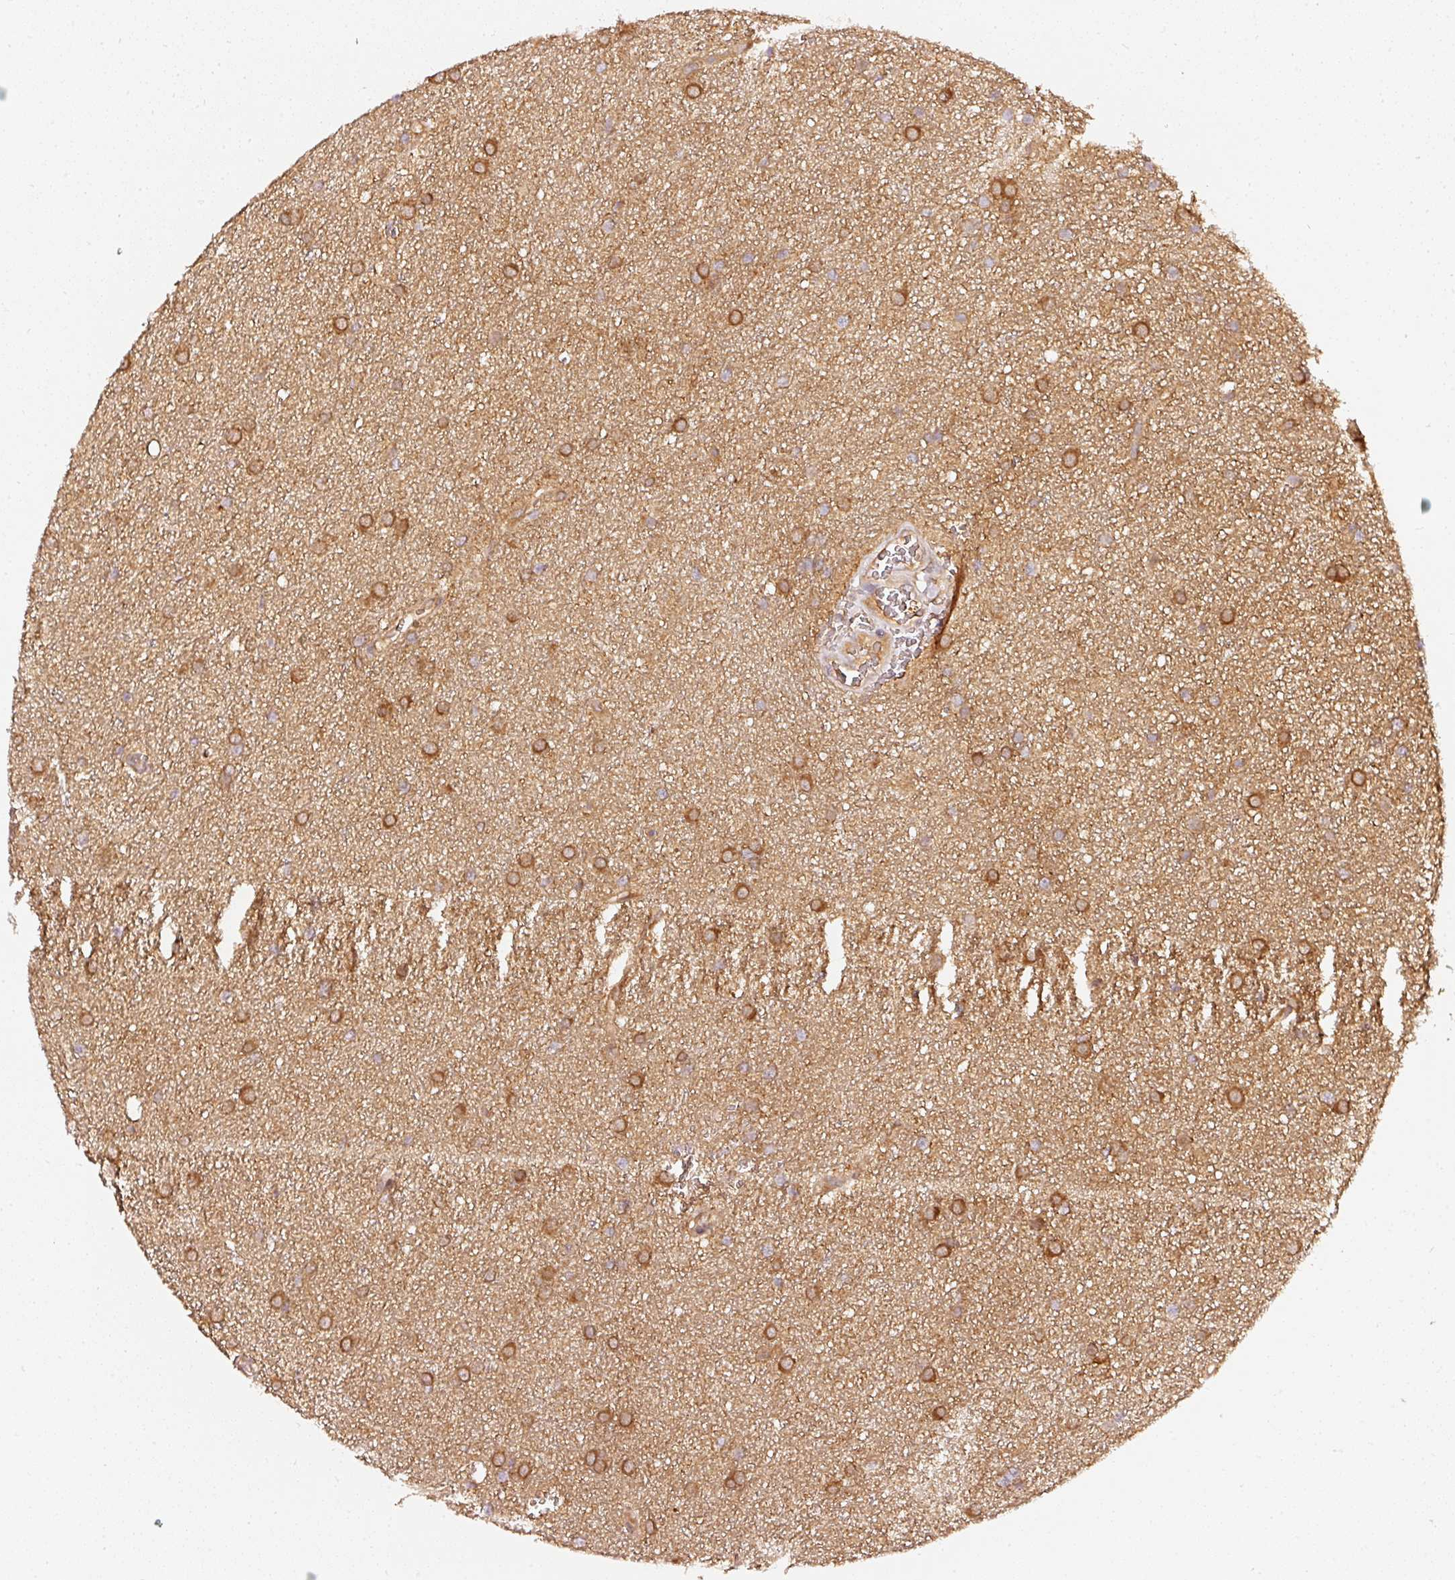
{"staining": {"intensity": "strong", "quantity": ">75%", "location": "cytoplasmic/membranous"}, "tissue": "glioma", "cell_type": "Tumor cells", "image_type": "cancer", "snomed": [{"axis": "morphology", "description": "Glioma, malignant, Low grade"}, {"axis": "topography", "description": "Cerebellum"}], "caption": "A photomicrograph of malignant glioma (low-grade) stained for a protein demonstrates strong cytoplasmic/membranous brown staining in tumor cells.", "gene": "ASMTL", "patient": {"sex": "female", "age": 5}}